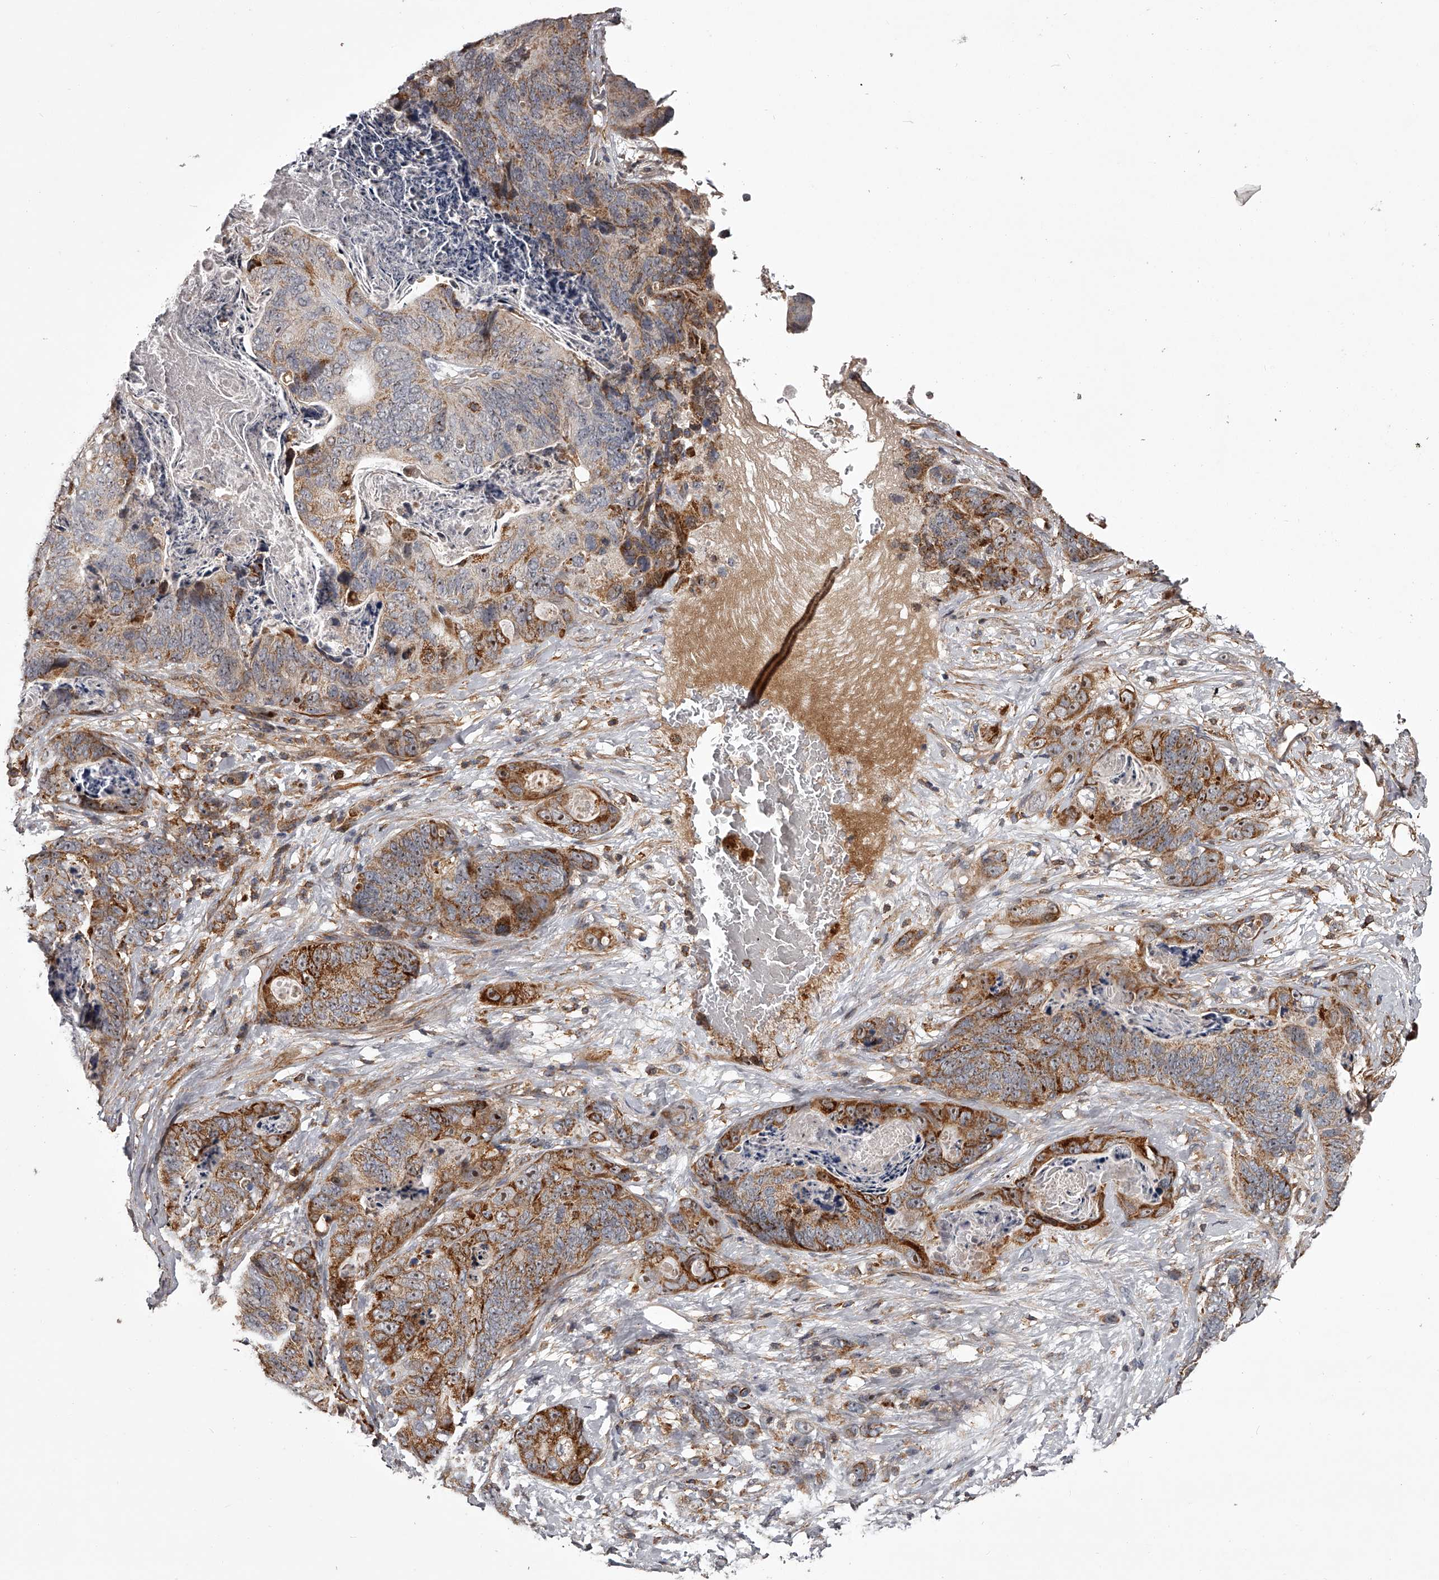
{"staining": {"intensity": "moderate", "quantity": ">75%", "location": "cytoplasmic/membranous,nuclear"}, "tissue": "stomach cancer", "cell_type": "Tumor cells", "image_type": "cancer", "snomed": [{"axis": "morphology", "description": "Normal tissue, NOS"}, {"axis": "morphology", "description": "Adenocarcinoma, NOS"}, {"axis": "topography", "description": "Stomach"}], "caption": "Immunohistochemistry histopathology image of stomach cancer stained for a protein (brown), which shows medium levels of moderate cytoplasmic/membranous and nuclear staining in approximately >75% of tumor cells.", "gene": "RRP36", "patient": {"sex": "female", "age": 89}}